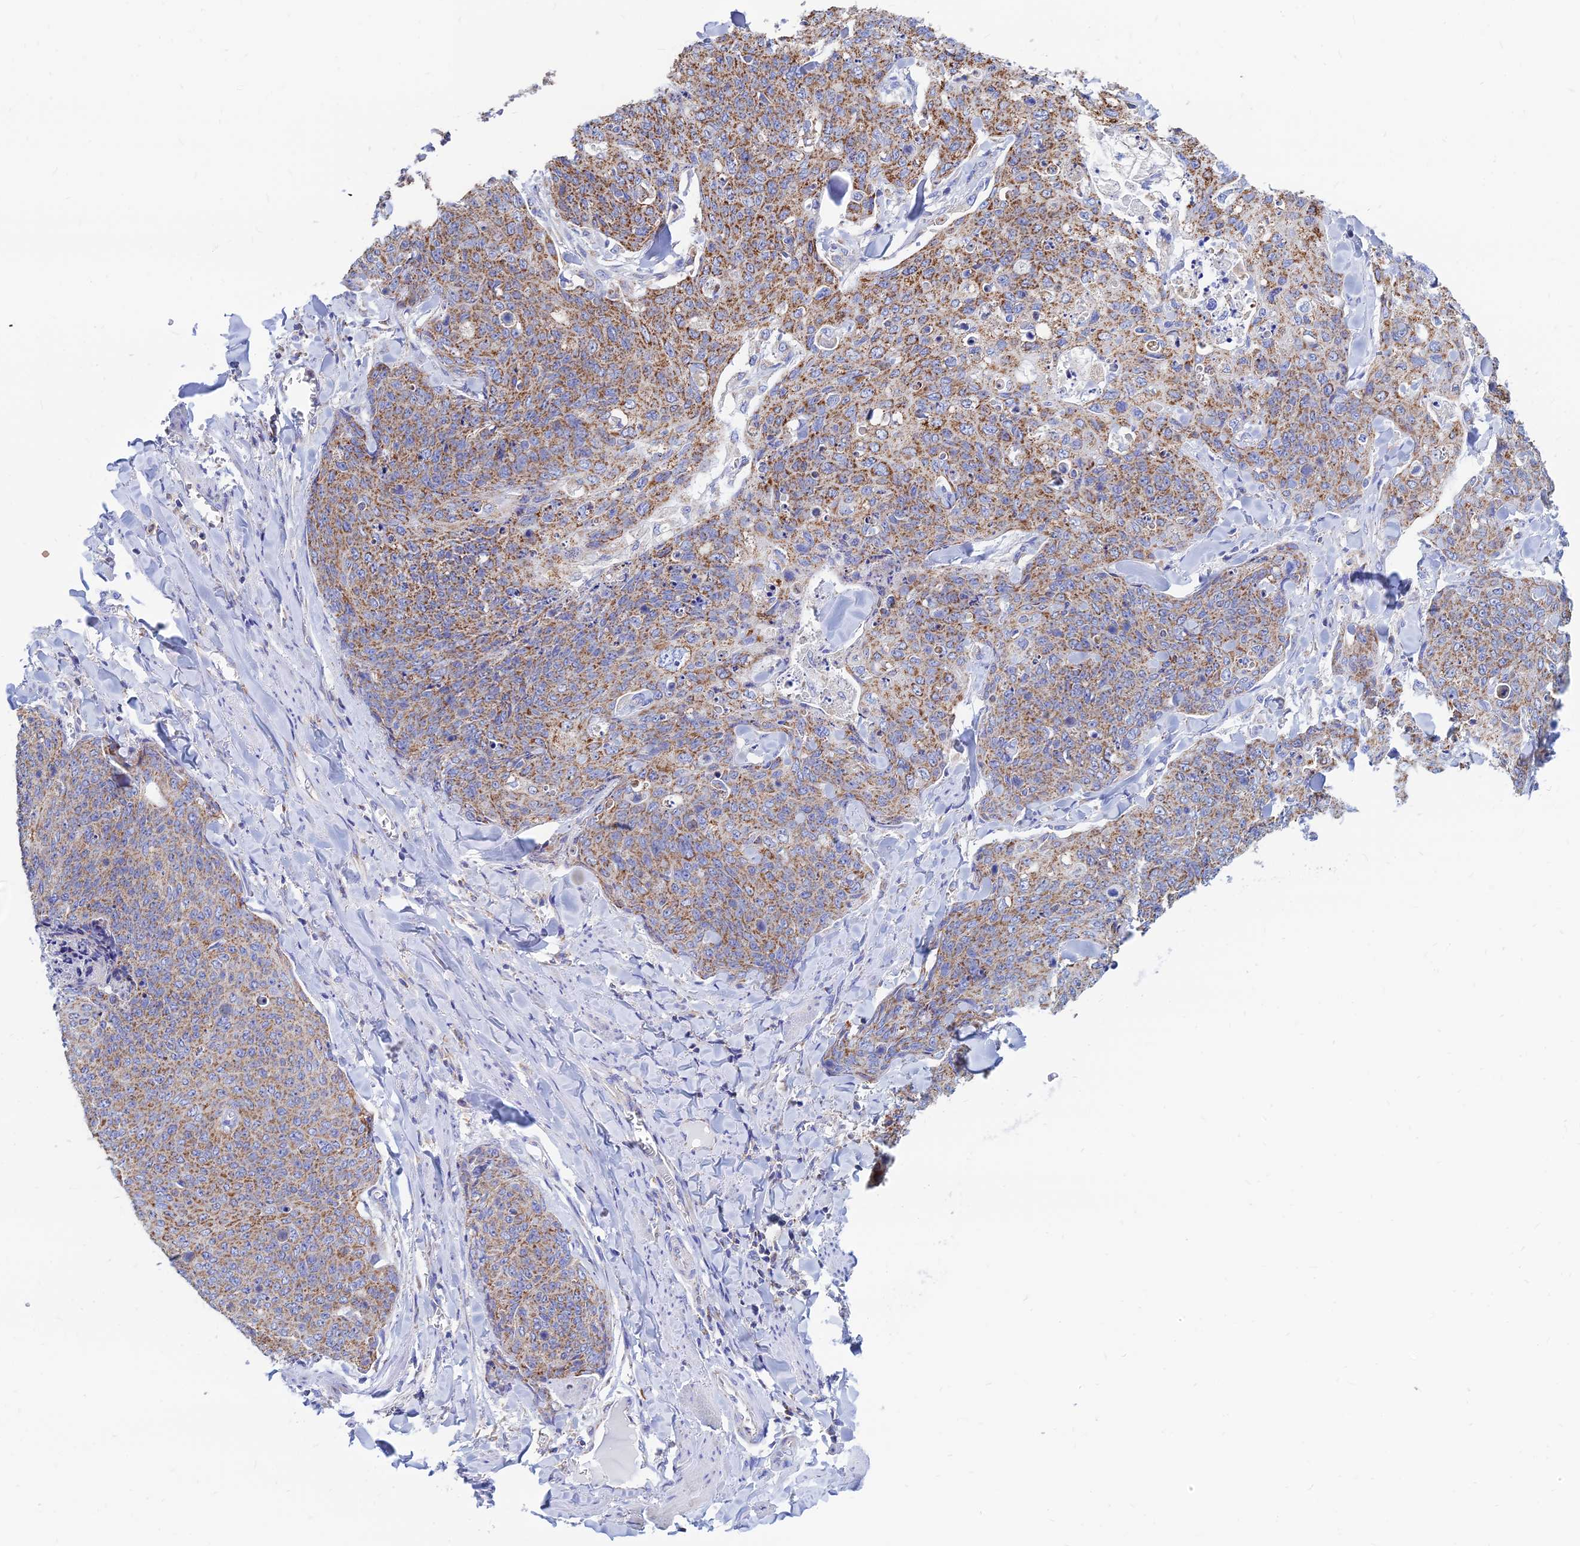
{"staining": {"intensity": "moderate", "quantity": ">75%", "location": "cytoplasmic/membranous"}, "tissue": "skin cancer", "cell_type": "Tumor cells", "image_type": "cancer", "snomed": [{"axis": "morphology", "description": "Squamous cell carcinoma, NOS"}, {"axis": "topography", "description": "Skin"}, {"axis": "topography", "description": "Vulva"}], "caption": "IHC (DAB (3,3'-diaminobenzidine)) staining of squamous cell carcinoma (skin) demonstrates moderate cytoplasmic/membranous protein staining in about >75% of tumor cells.", "gene": "MGST1", "patient": {"sex": "female", "age": 85}}